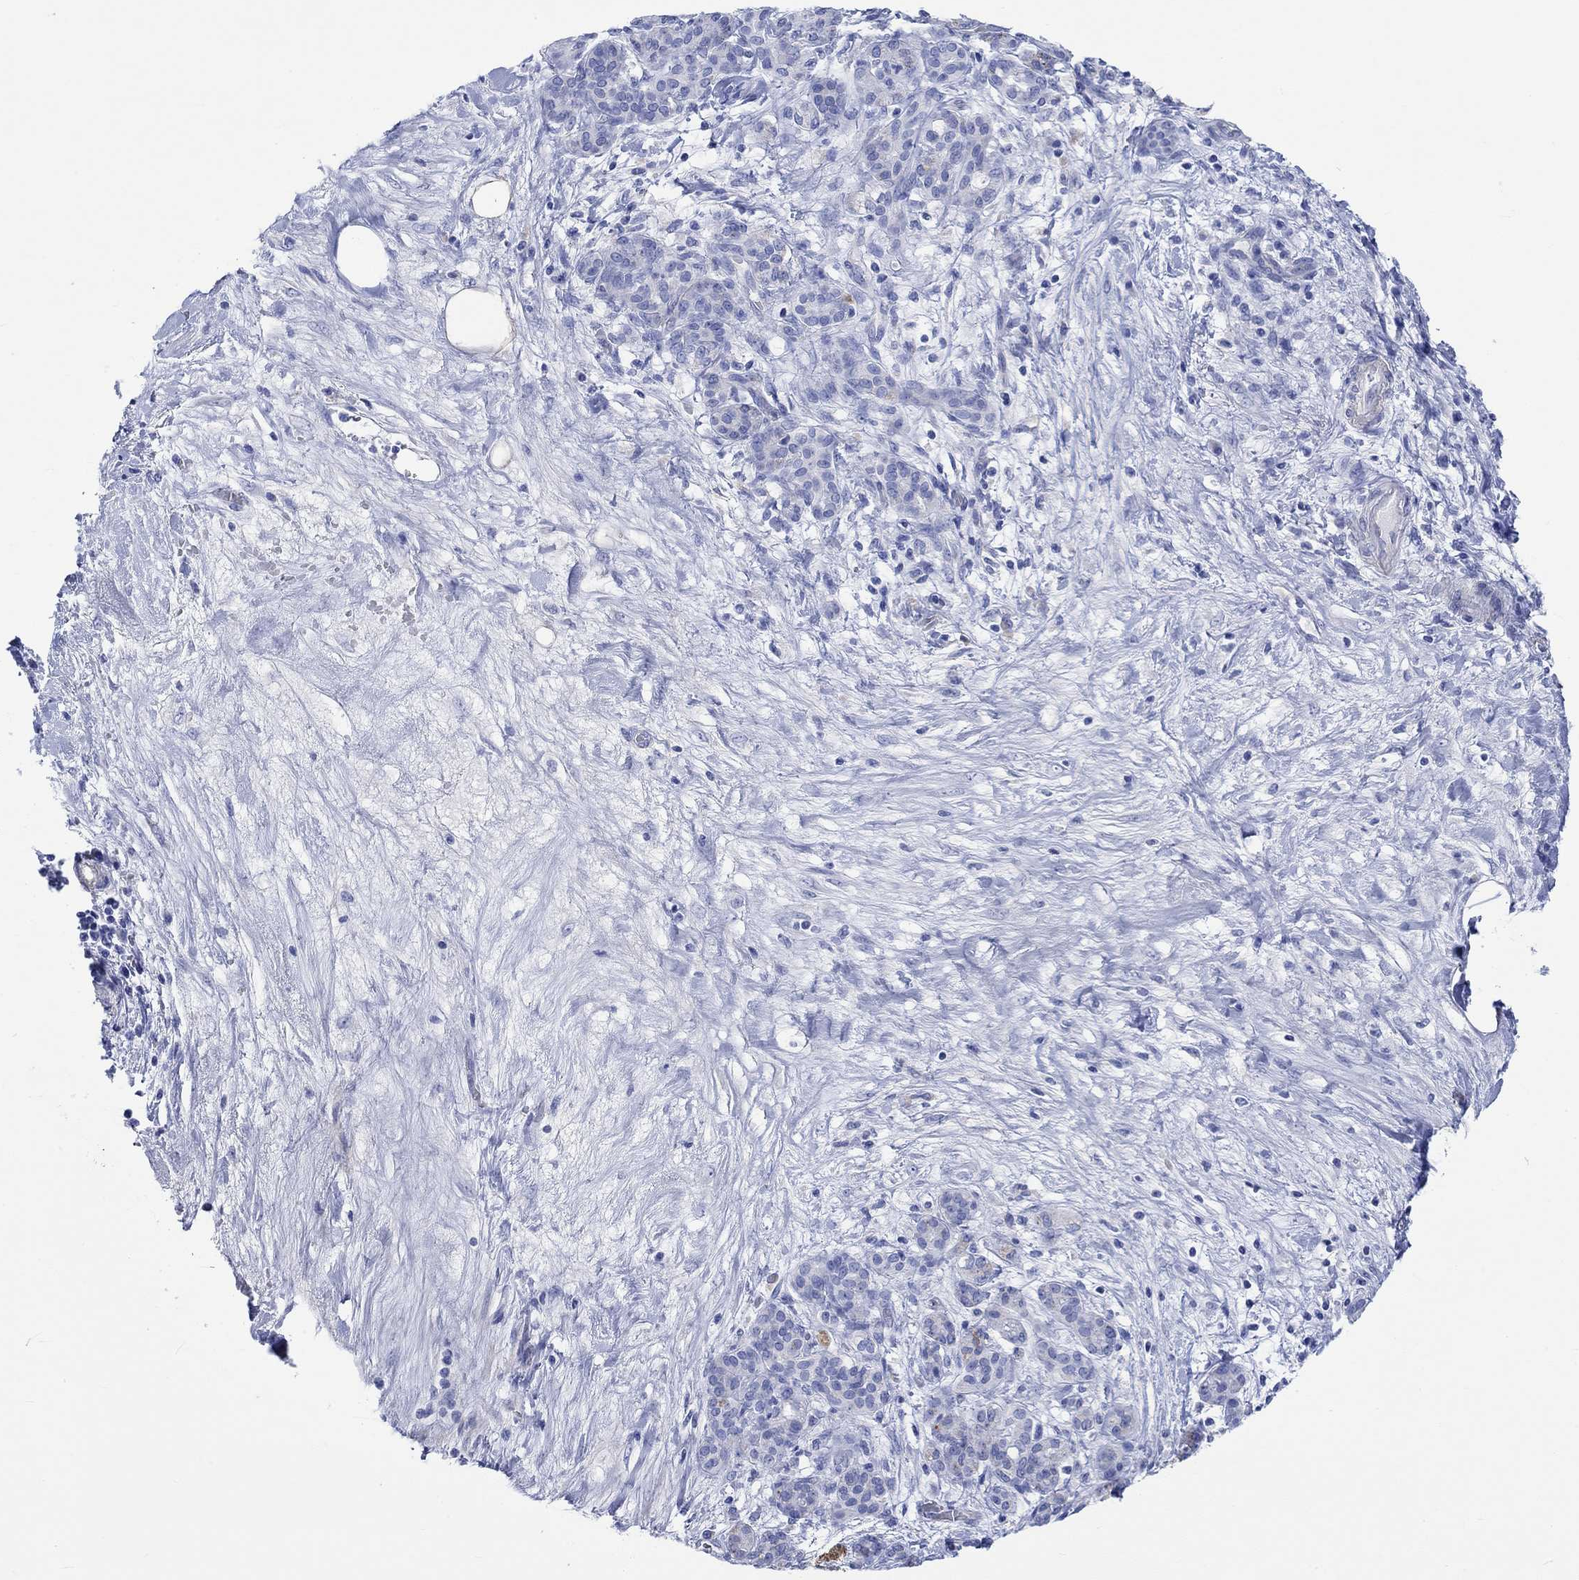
{"staining": {"intensity": "negative", "quantity": "none", "location": "none"}, "tissue": "pancreatic cancer", "cell_type": "Tumor cells", "image_type": "cancer", "snomed": [{"axis": "morphology", "description": "Adenocarcinoma, NOS"}, {"axis": "topography", "description": "Pancreas"}], "caption": "Photomicrograph shows no significant protein expression in tumor cells of pancreatic cancer. (Brightfield microscopy of DAB (3,3'-diaminobenzidine) immunohistochemistry (IHC) at high magnification).", "gene": "CPLX2", "patient": {"sex": "male", "age": 44}}